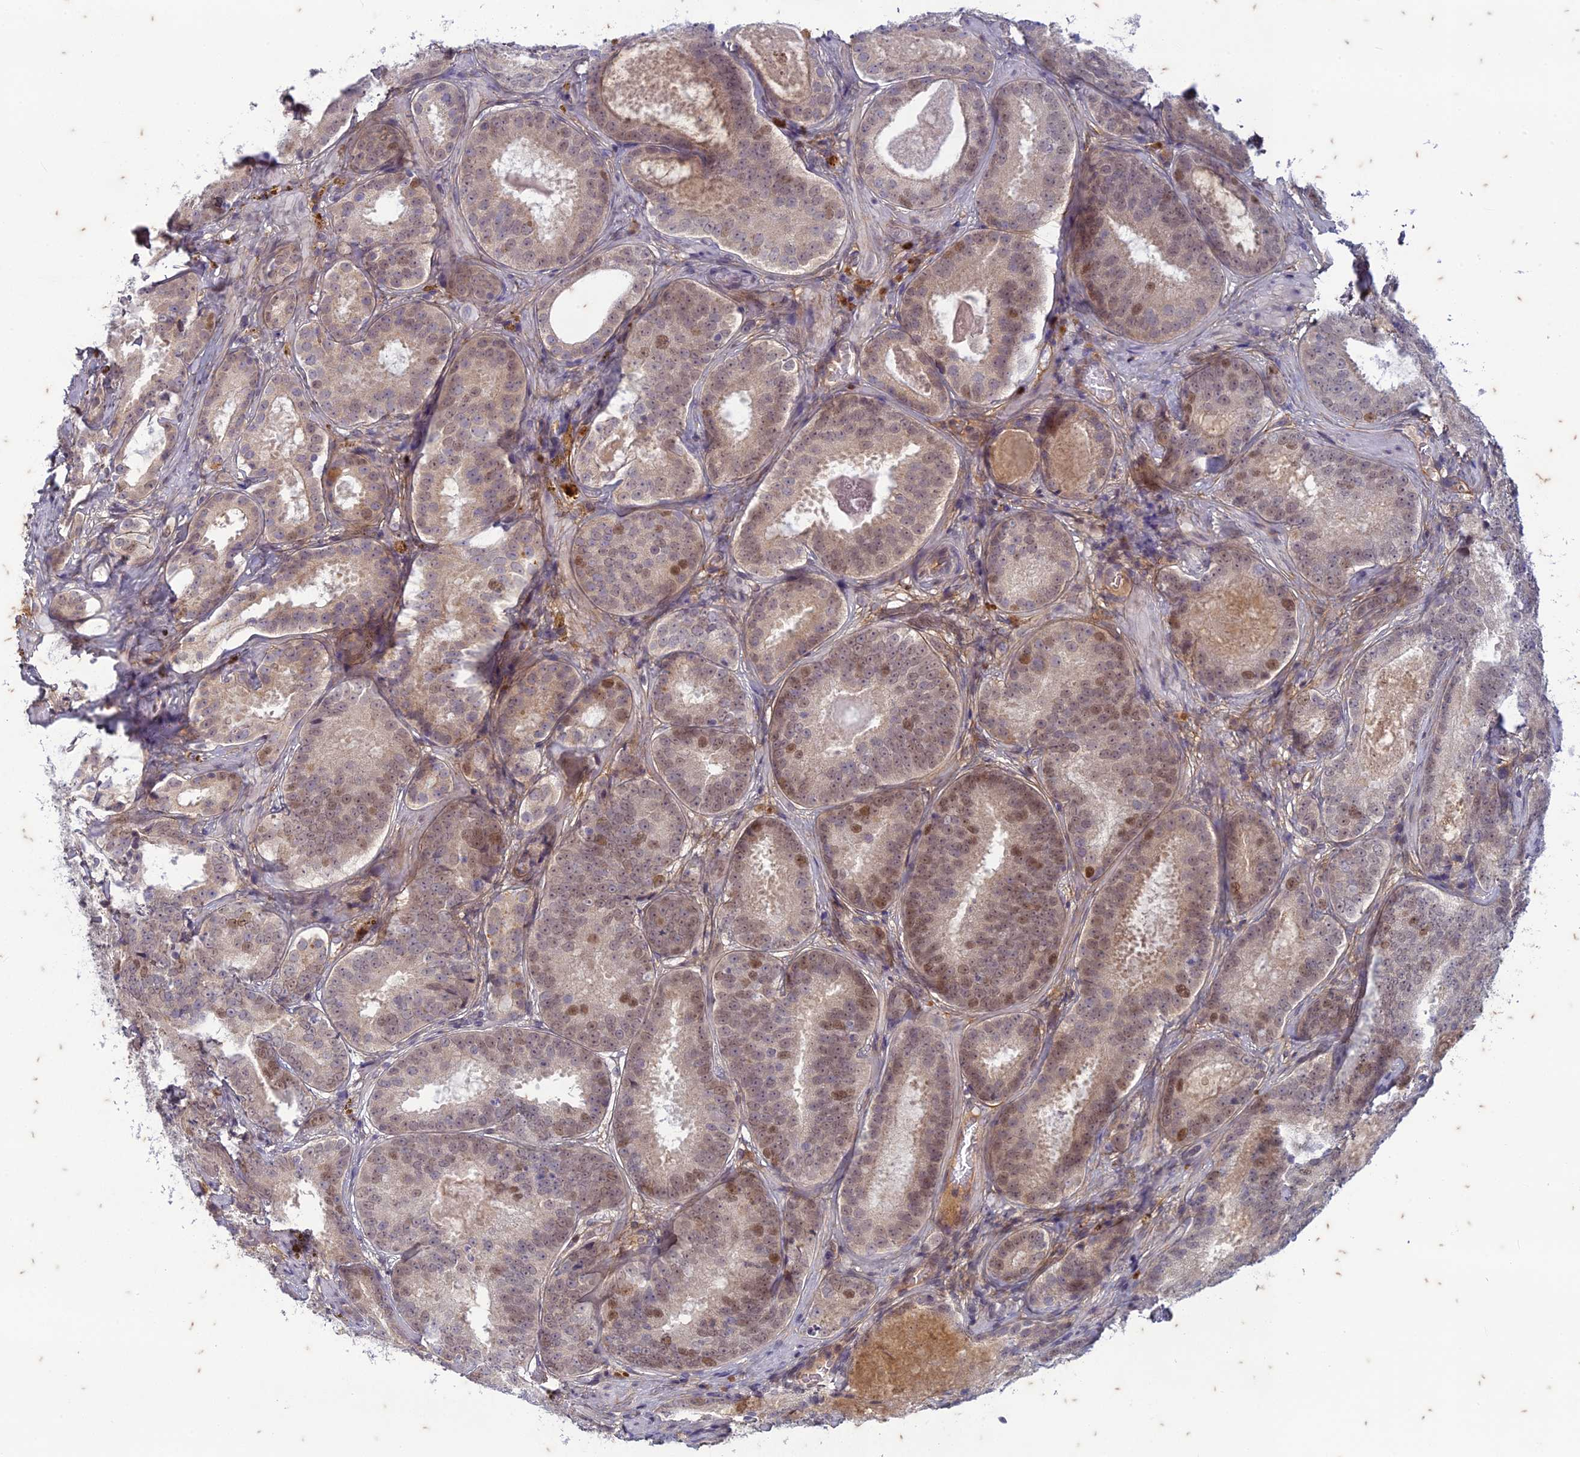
{"staining": {"intensity": "moderate", "quantity": "25%-75%", "location": "nuclear"}, "tissue": "prostate cancer", "cell_type": "Tumor cells", "image_type": "cancer", "snomed": [{"axis": "morphology", "description": "Adenocarcinoma, High grade"}, {"axis": "topography", "description": "Prostate"}], "caption": "IHC staining of prostate cancer (adenocarcinoma (high-grade)), which shows medium levels of moderate nuclear staining in about 25%-75% of tumor cells indicating moderate nuclear protein staining. The staining was performed using DAB (3,3'-diaminobenzidine) (brown) for protein detection and nuclei were counterstained in hematoxylin (blue).", "gene": "PABPN1L", "patient": {"sex": "male", "age": 57}}